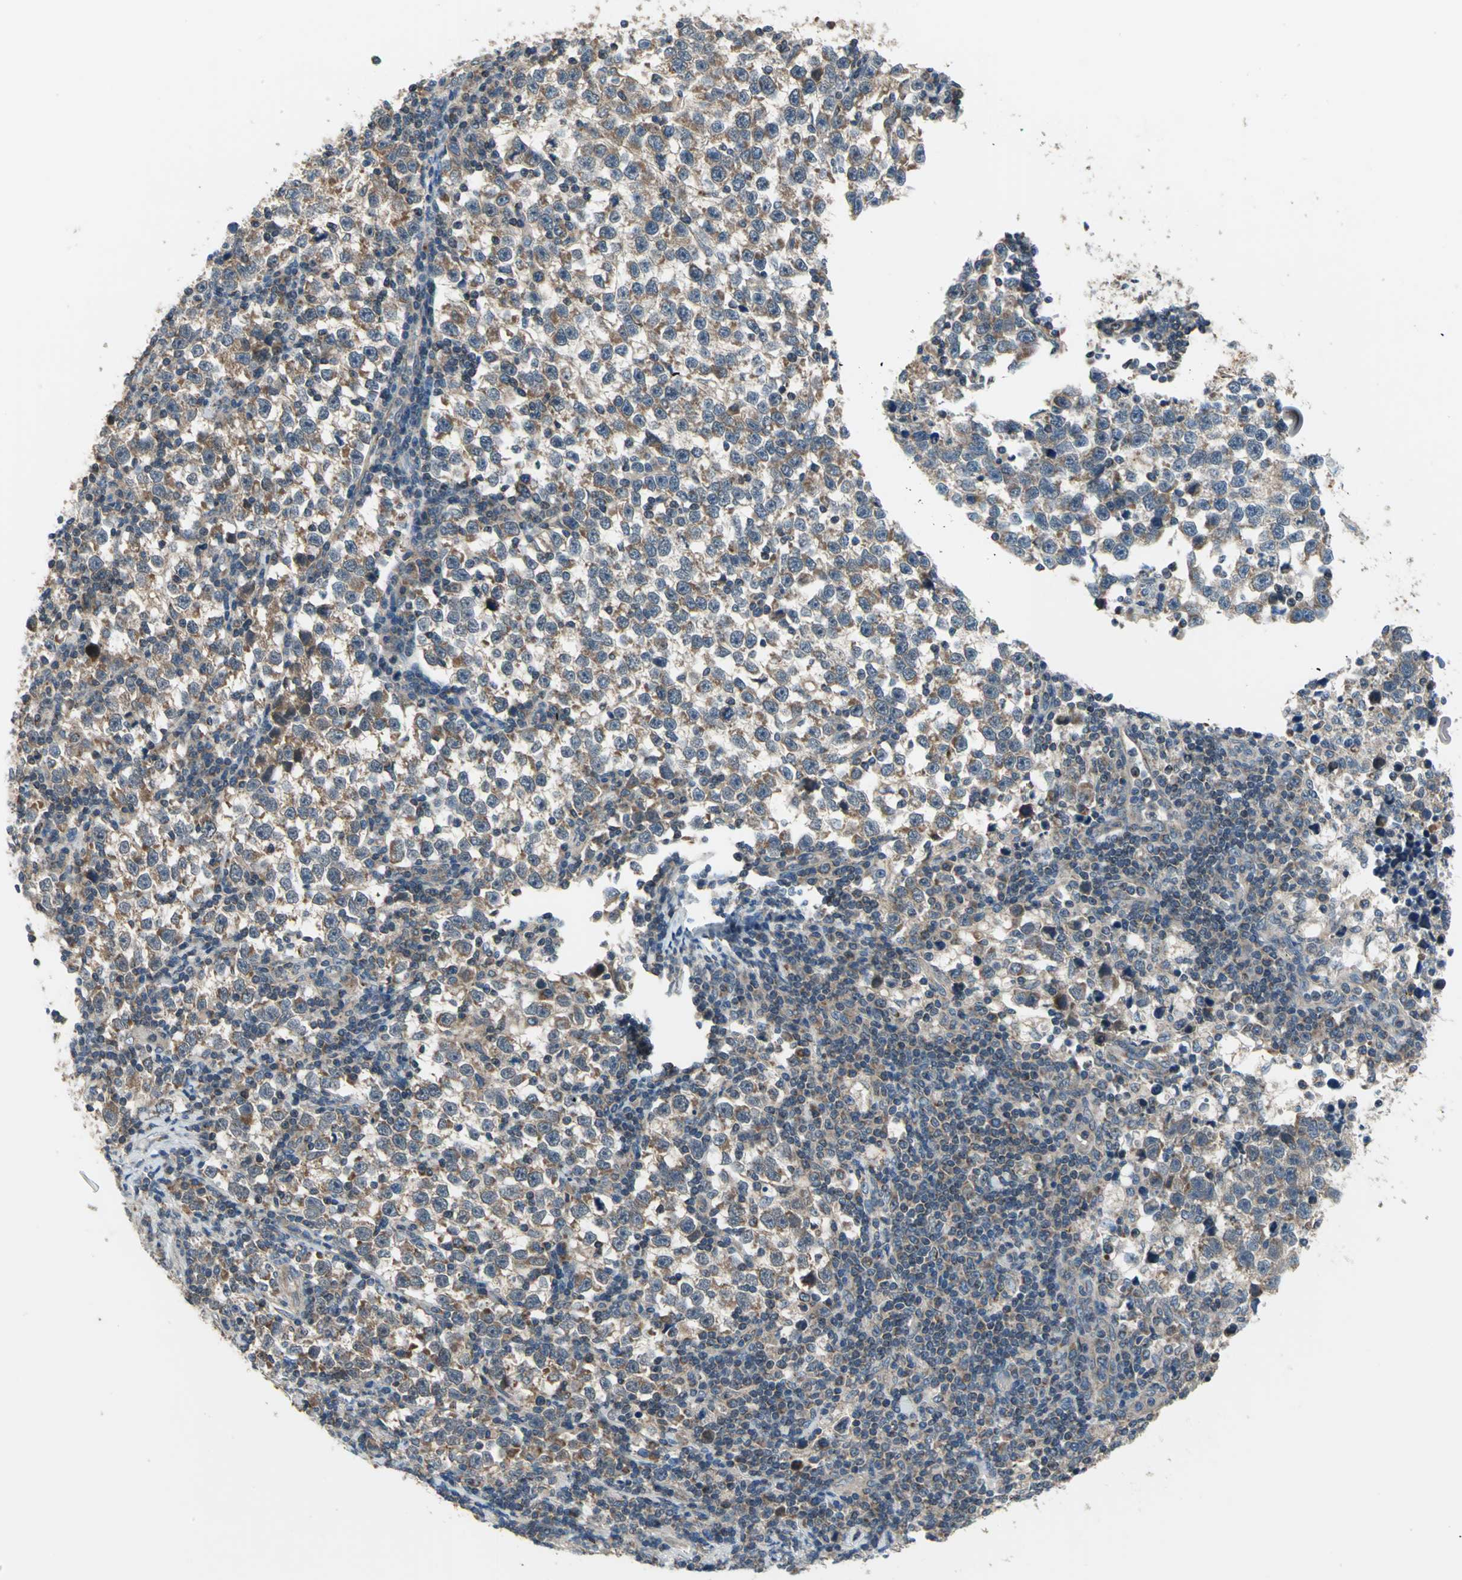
{"staining": {"intensity": "moderate", "quantity": ">75%", "location": "cytoplasmic/membranous"}, "tissue": "testis cancer", "cell_type": "Tumor cells", "image_type": "cancer", "snomed": [{"axis": "morphology", "description": "Seminoma, NOS"}, {"axis": "topography", "description": "Testis"}], "caption": "The immunohistochemical stain highlights moderate cytoplasmic/membranous expression in tumor cells of testis cancer tissue.", "gene": "TRAK1", "patient": {"sex": "male", "age": 43}}